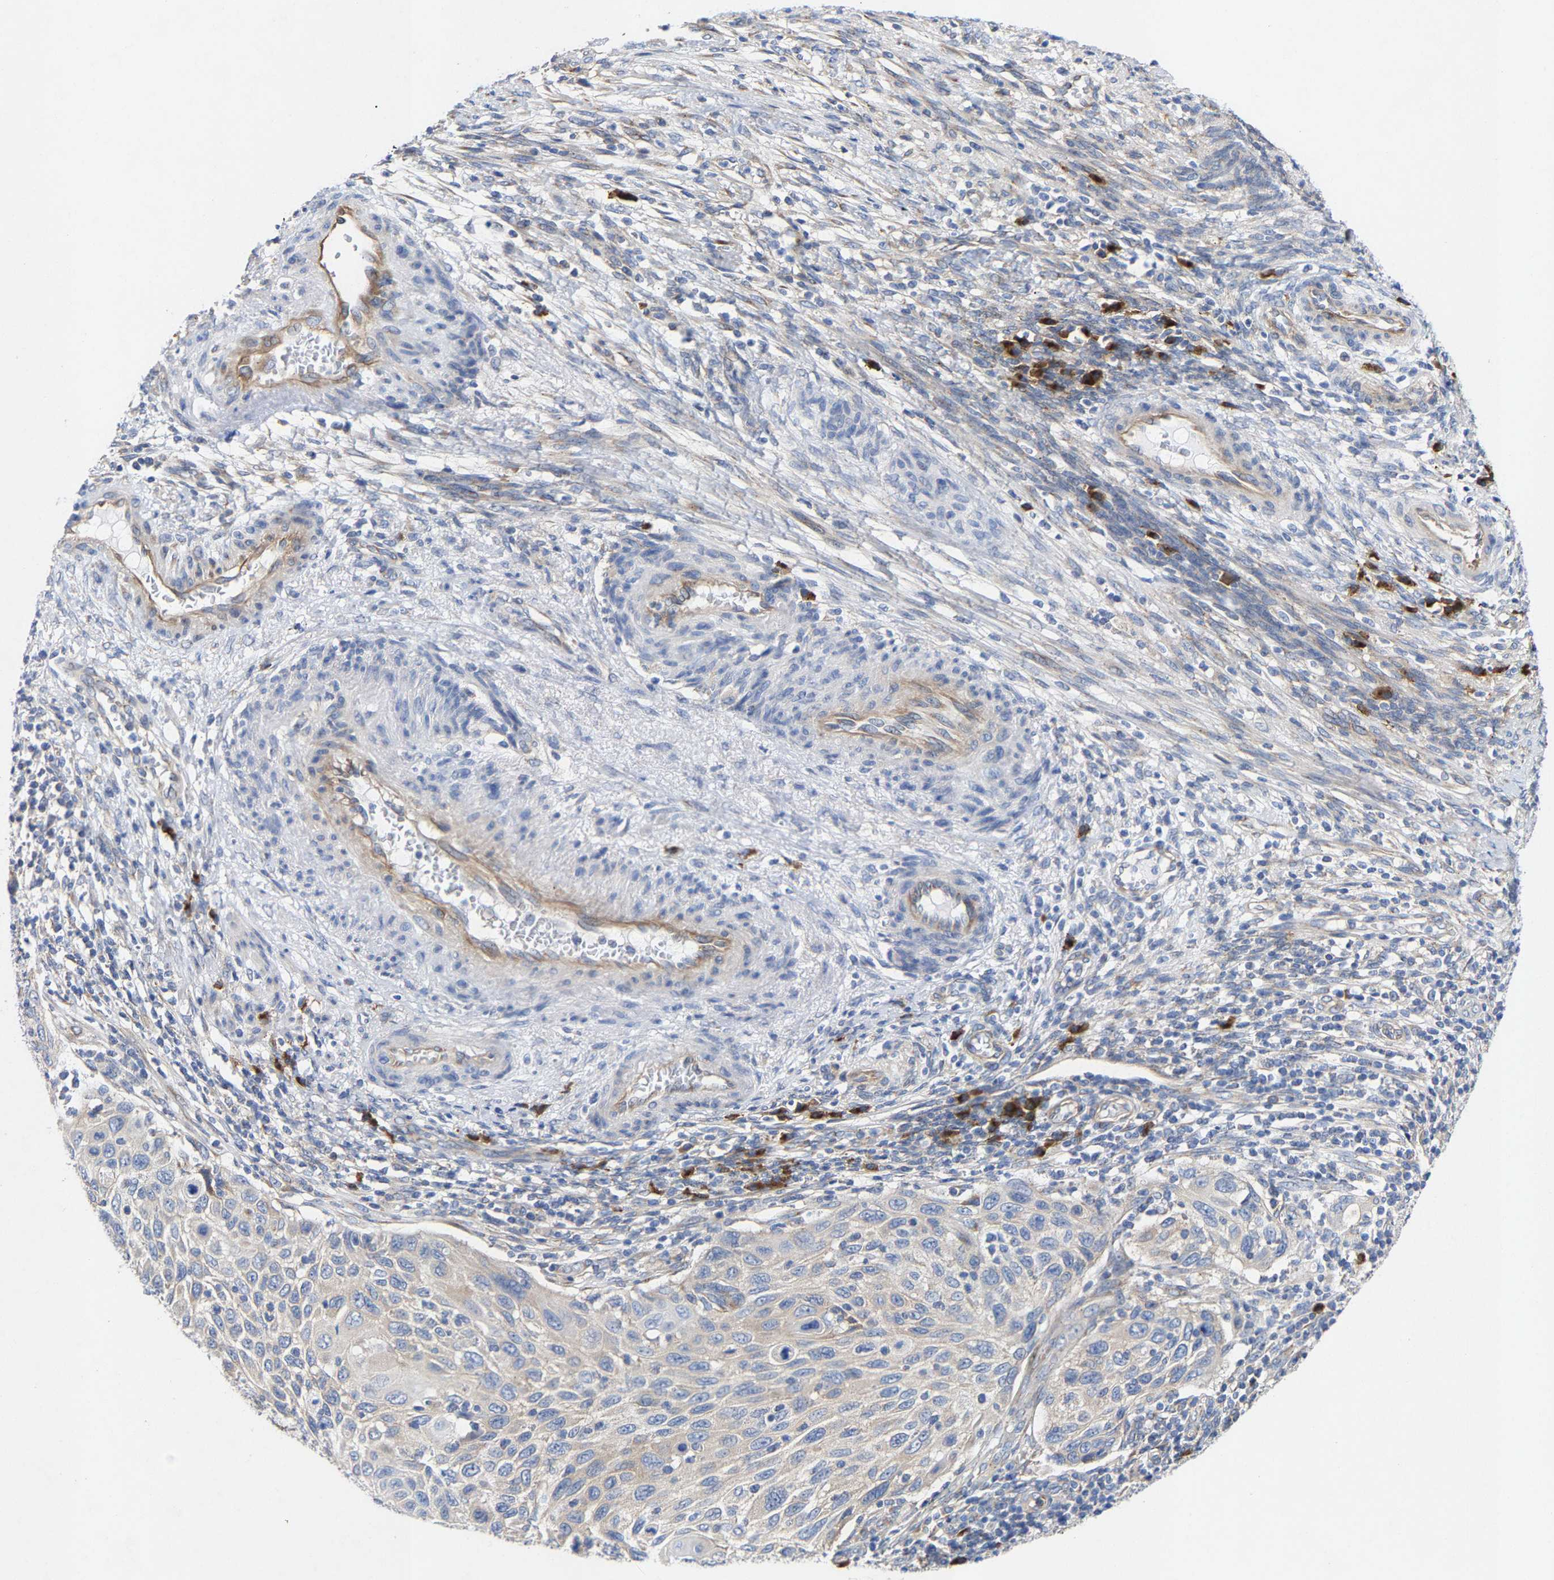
{"staining": {"intensity": "negative", "quantity": "none", "location": "none"}, "tissue": "cervical cancer", "cell_type": "Tumor cells", "image_type": "cancer", "snomed": [{"axis": "morphology", "description": "Squamous cell carcinoma, NOS"}, {"axis": "topography", "description": "Cervix"}], "caption": "A high-resolution photomicrograph shows immunohistochemistry (IHC) staining of cervical cancer, which reveals no significant expression in tumor cells.", "gene": "PPP1R15A", "patient": {"sex": "female", "age": 70}}